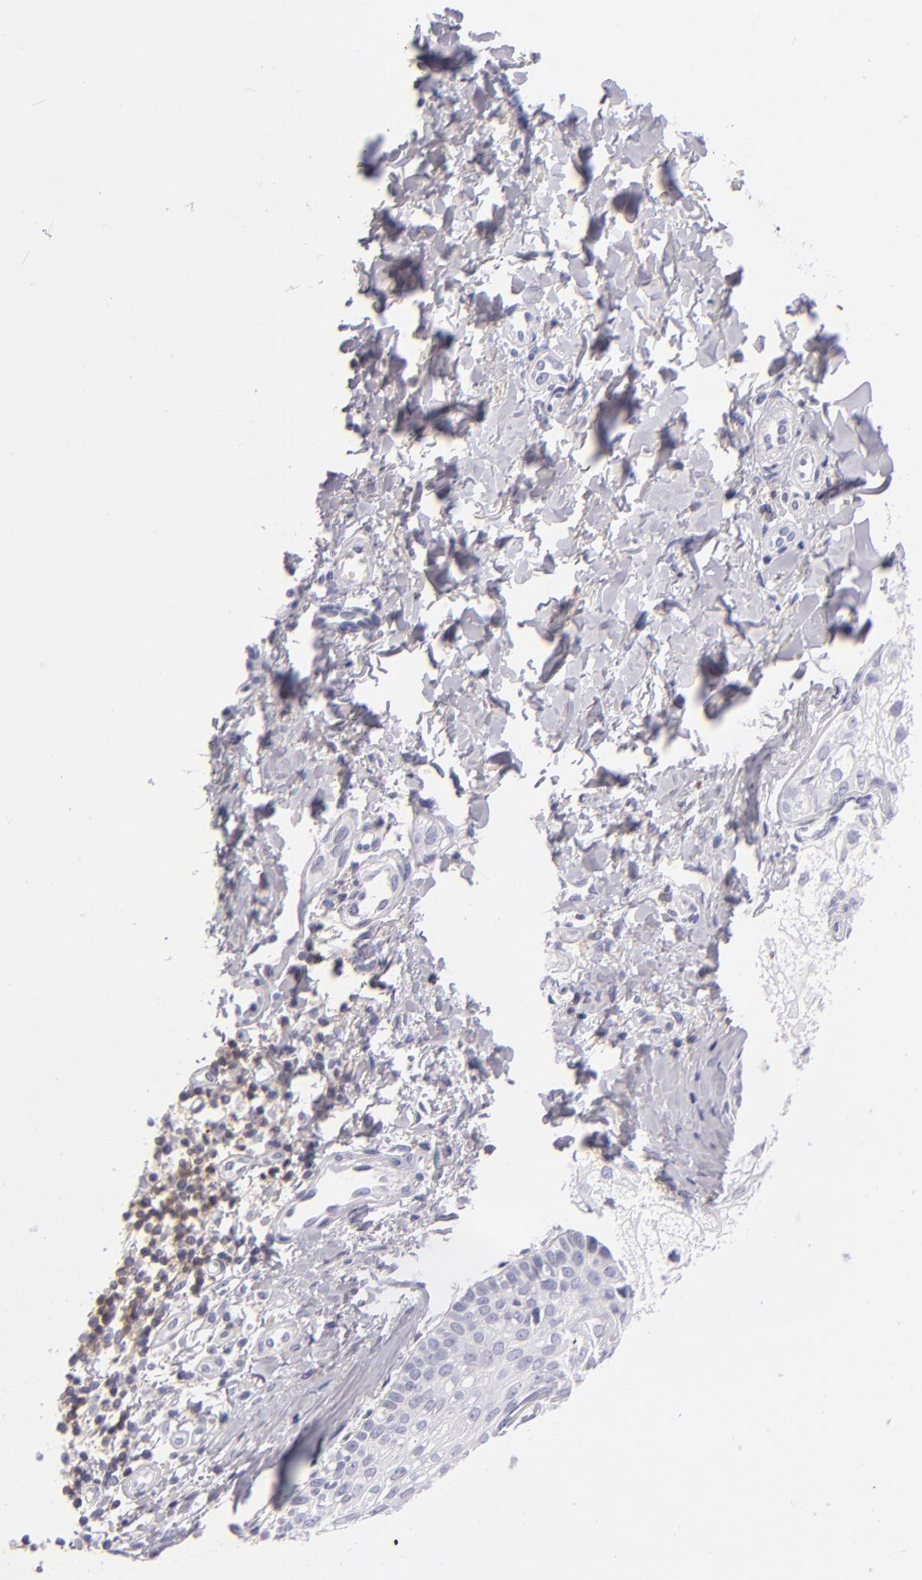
{"staining": {"intensity": "negative", "quantity": "none", "location": "none"}, "tissue": "melanoma", "cell_type": "Tumor cells", "image_type": "cancer", "snomed": [{"axis": "morphology", "description": "Malignant melanoma, NOS"}, {"axis": "topography", "description": "Skin"}], "caption": "Tumor cells are negative for protein expression in human melanoma. Brightfield microscopy of immunohistochemistry (IHC) stained with DAB (brown) and hematoxylin (blue), captured at high magnification.", "gene": "CD48", "patient": {"sex": "male", "age": 23}}